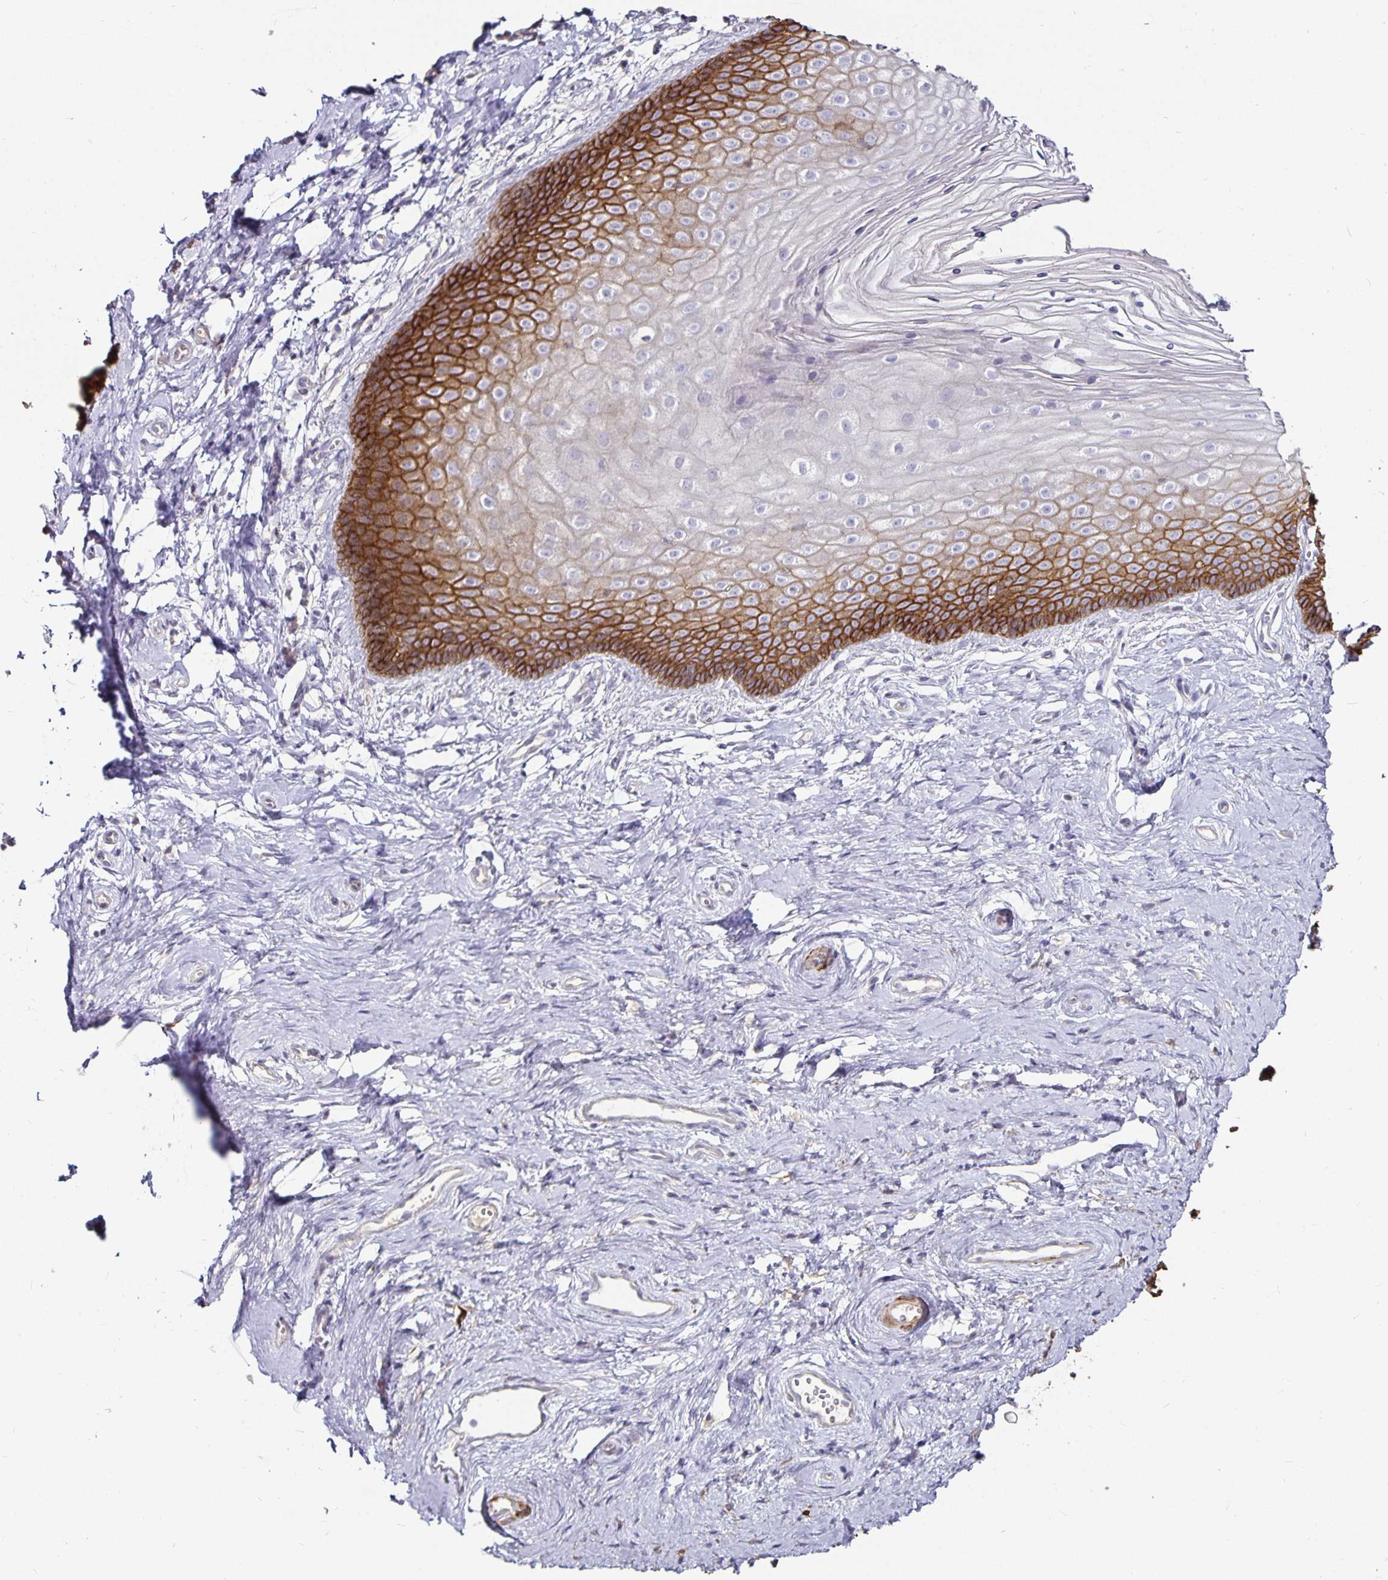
{"staining": {"intensity": "moderate", "quantity": "25%-75%", "location": "cytoplasmic/membranous"}, "tissue": "vagina", "cell_type": "Squamous epithelial cells", "image_type": "normal", "snomed": [{"axis": "morphology", "description": "Normal tissue, NOS"}, {"axis": "topography", "description": "Vagina"}], "caption": "Moderate cytoplasmic/membranous staining for a protein is present in approximately 25%-75% of squamous epithelial cells of unremarkable vagina using immunohistochemistry.", "gene": "CA12", "patient": {"sex": "female", "age": 38}}